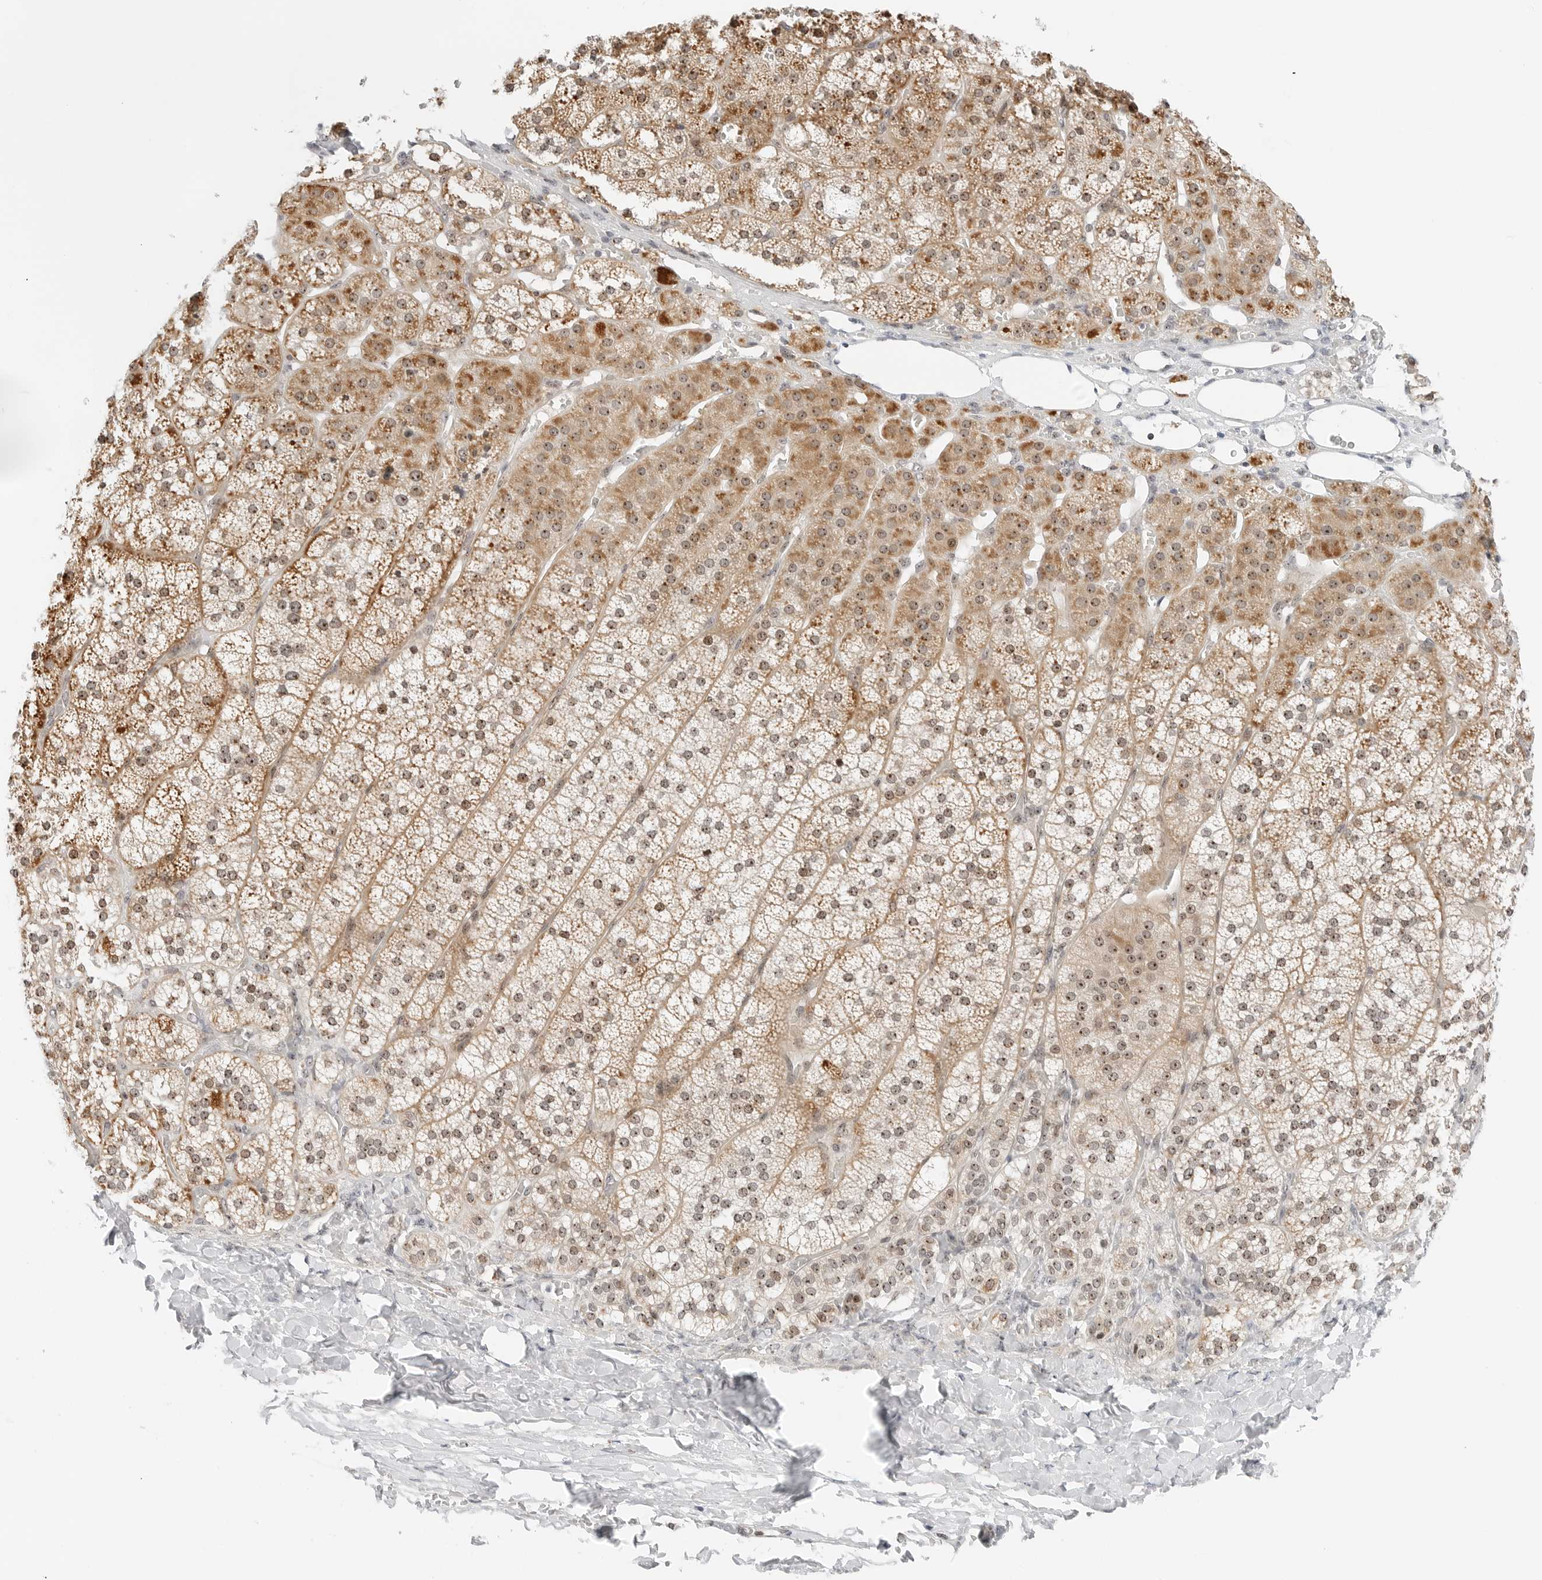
{"staining": {"intensity": "moderate", "quantity": ">75%", "location": "cytoplasmic/membranous,nuclear"}, "tissue": "adrenal gland", "cell_type": "Glandular cells", "image_type": "normal", "snomed": [{"axis": "morphology", "description": "Normal tissue, NOS"}, {"axis": "topography", "description": "Adrenal gland"}], "caption": "This is an image of IHC staining of unremarkable adrenal gland, which shows moderate staining in the cytoplasmic/membranous,nuclear of glandular cells.", "gene": "RIMKLA", "patient": {"sex": "female", "age": 44}}